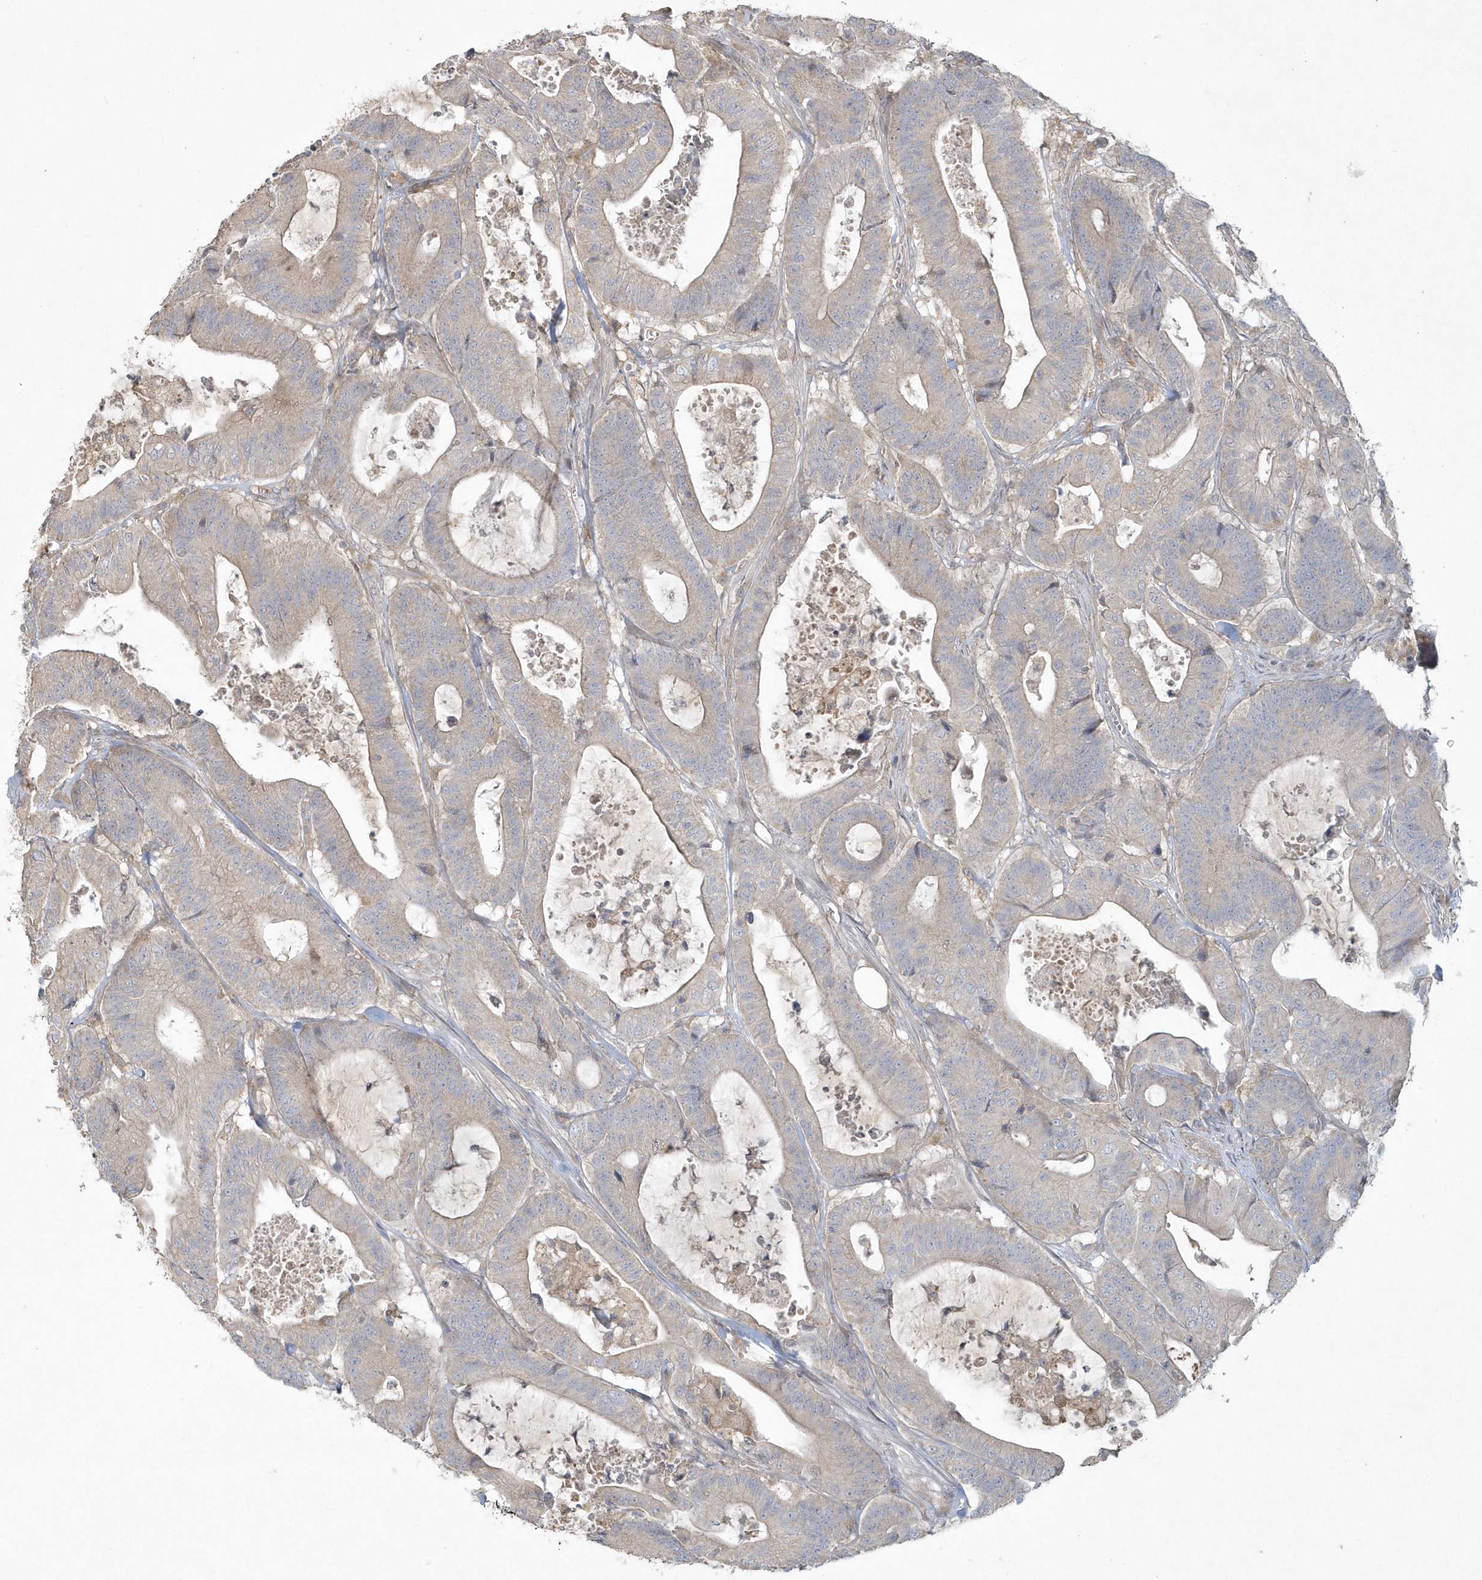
{"staining": {"intensity": "weak", "quantity": "<25%", "location": "cytoplasmic/membranous"}, "tissue": "colorectal cancer", "cell_type": "Tumor cells", "image_type": "cancer", "snomed": [{"axis": "morphology", "description": "Adenocarcinoma, NOS"}, {"axis": "topography", "description": "Colon"}], "caption": "Photomicrograph shows no protein staining in tumor cells of colorectal adenocarcinoma tissue.", "gene": "BLTP3A", "patient": {"sex": "female", "age": 84}}